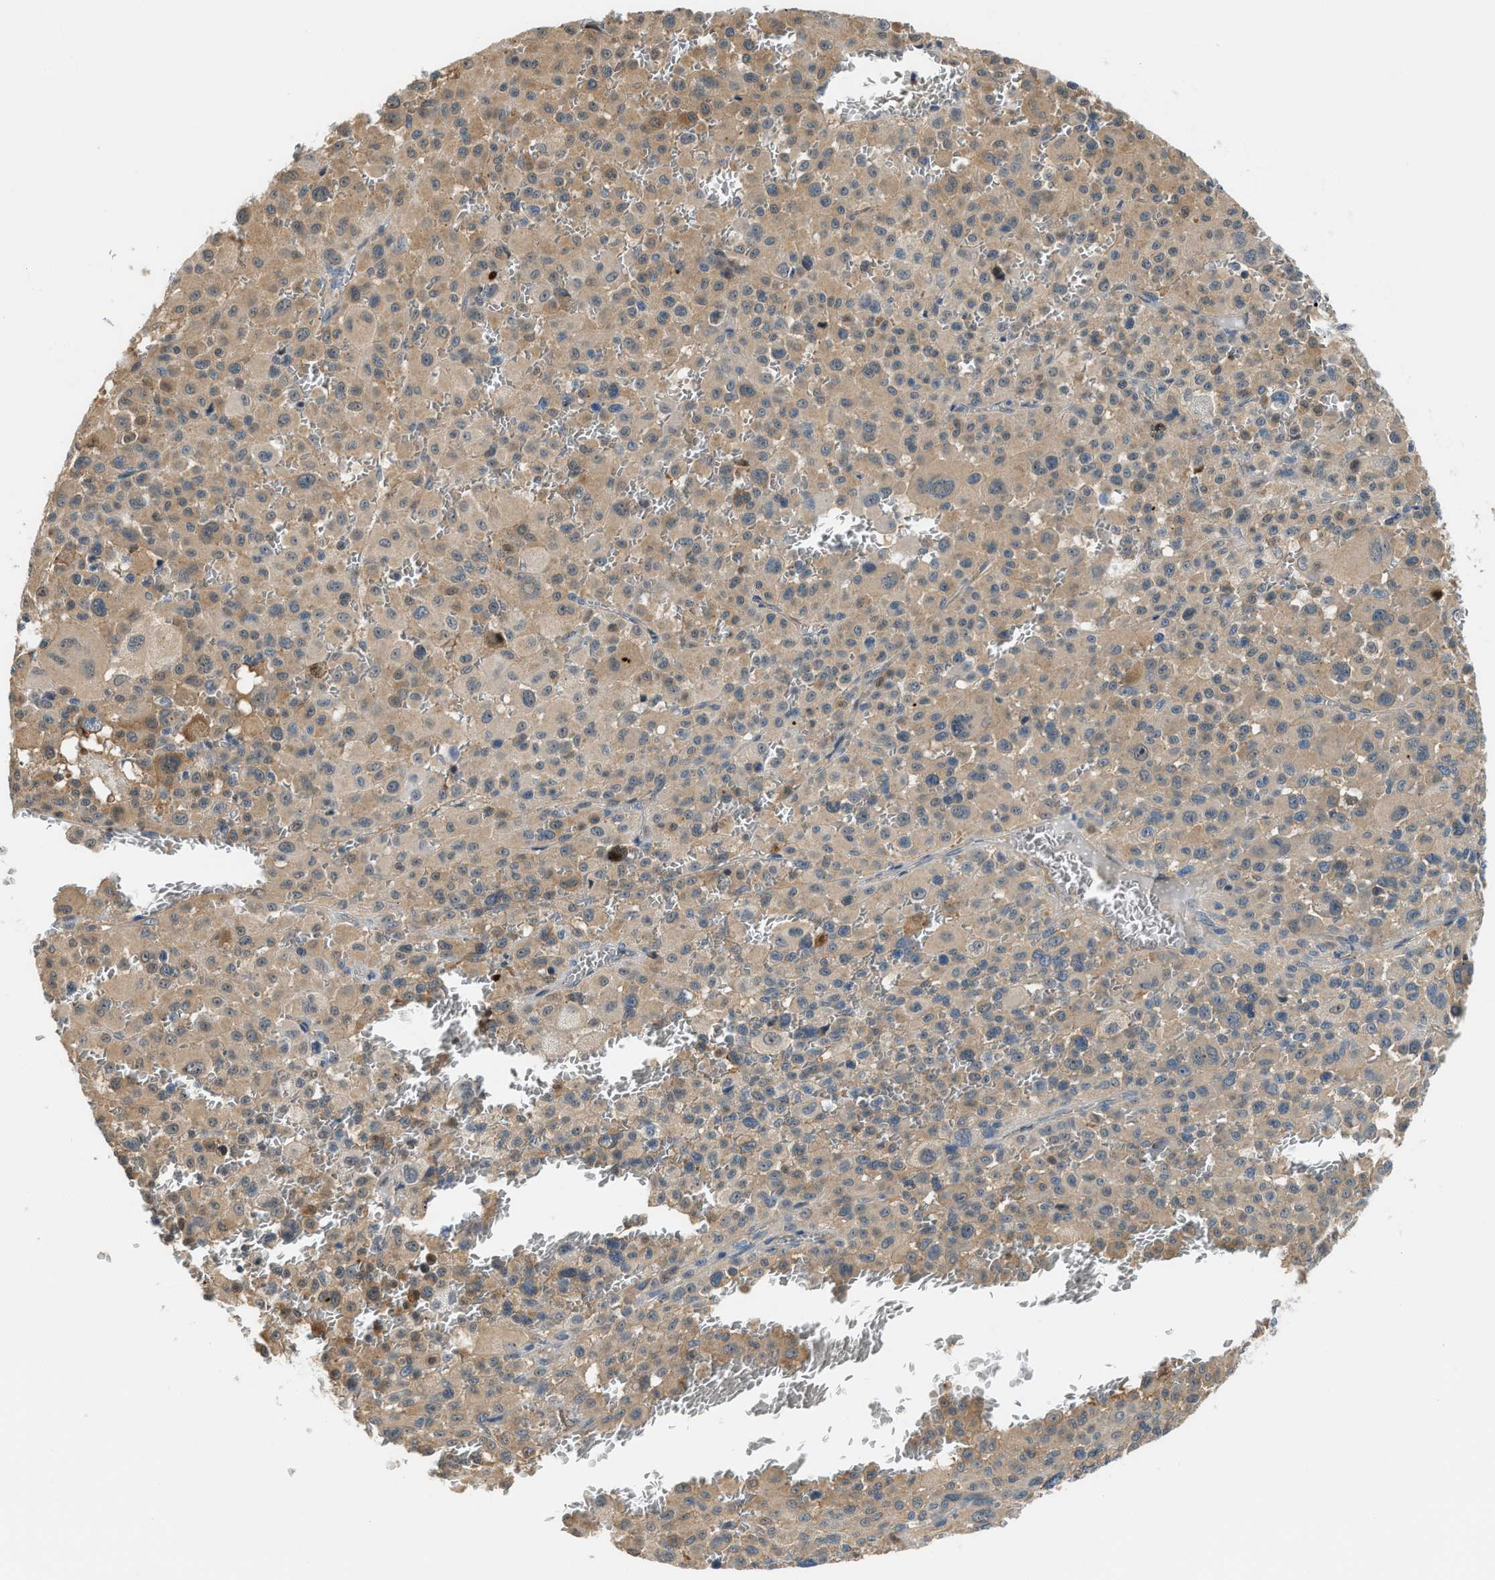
{"staining": {"intensity": "weak", "quantity": ">75%", "location": "cytoplasmic/membranous"}, "tissue": "melanoma", "cell_type": "Tumor cells", "image_type": "cancer", "snomed": [{"axis": "morphology", "description": "Malignant melanoma, NOS"}, {"axis": "topography", "description": "Skin"}], "caption": "A low amount of weak cytoplasmic/membranous positivity is identified in about >75% of tumor cells in melanoma tissue.", "gene": "CBLB", "patient": {"sex": "female", "age": 81}}